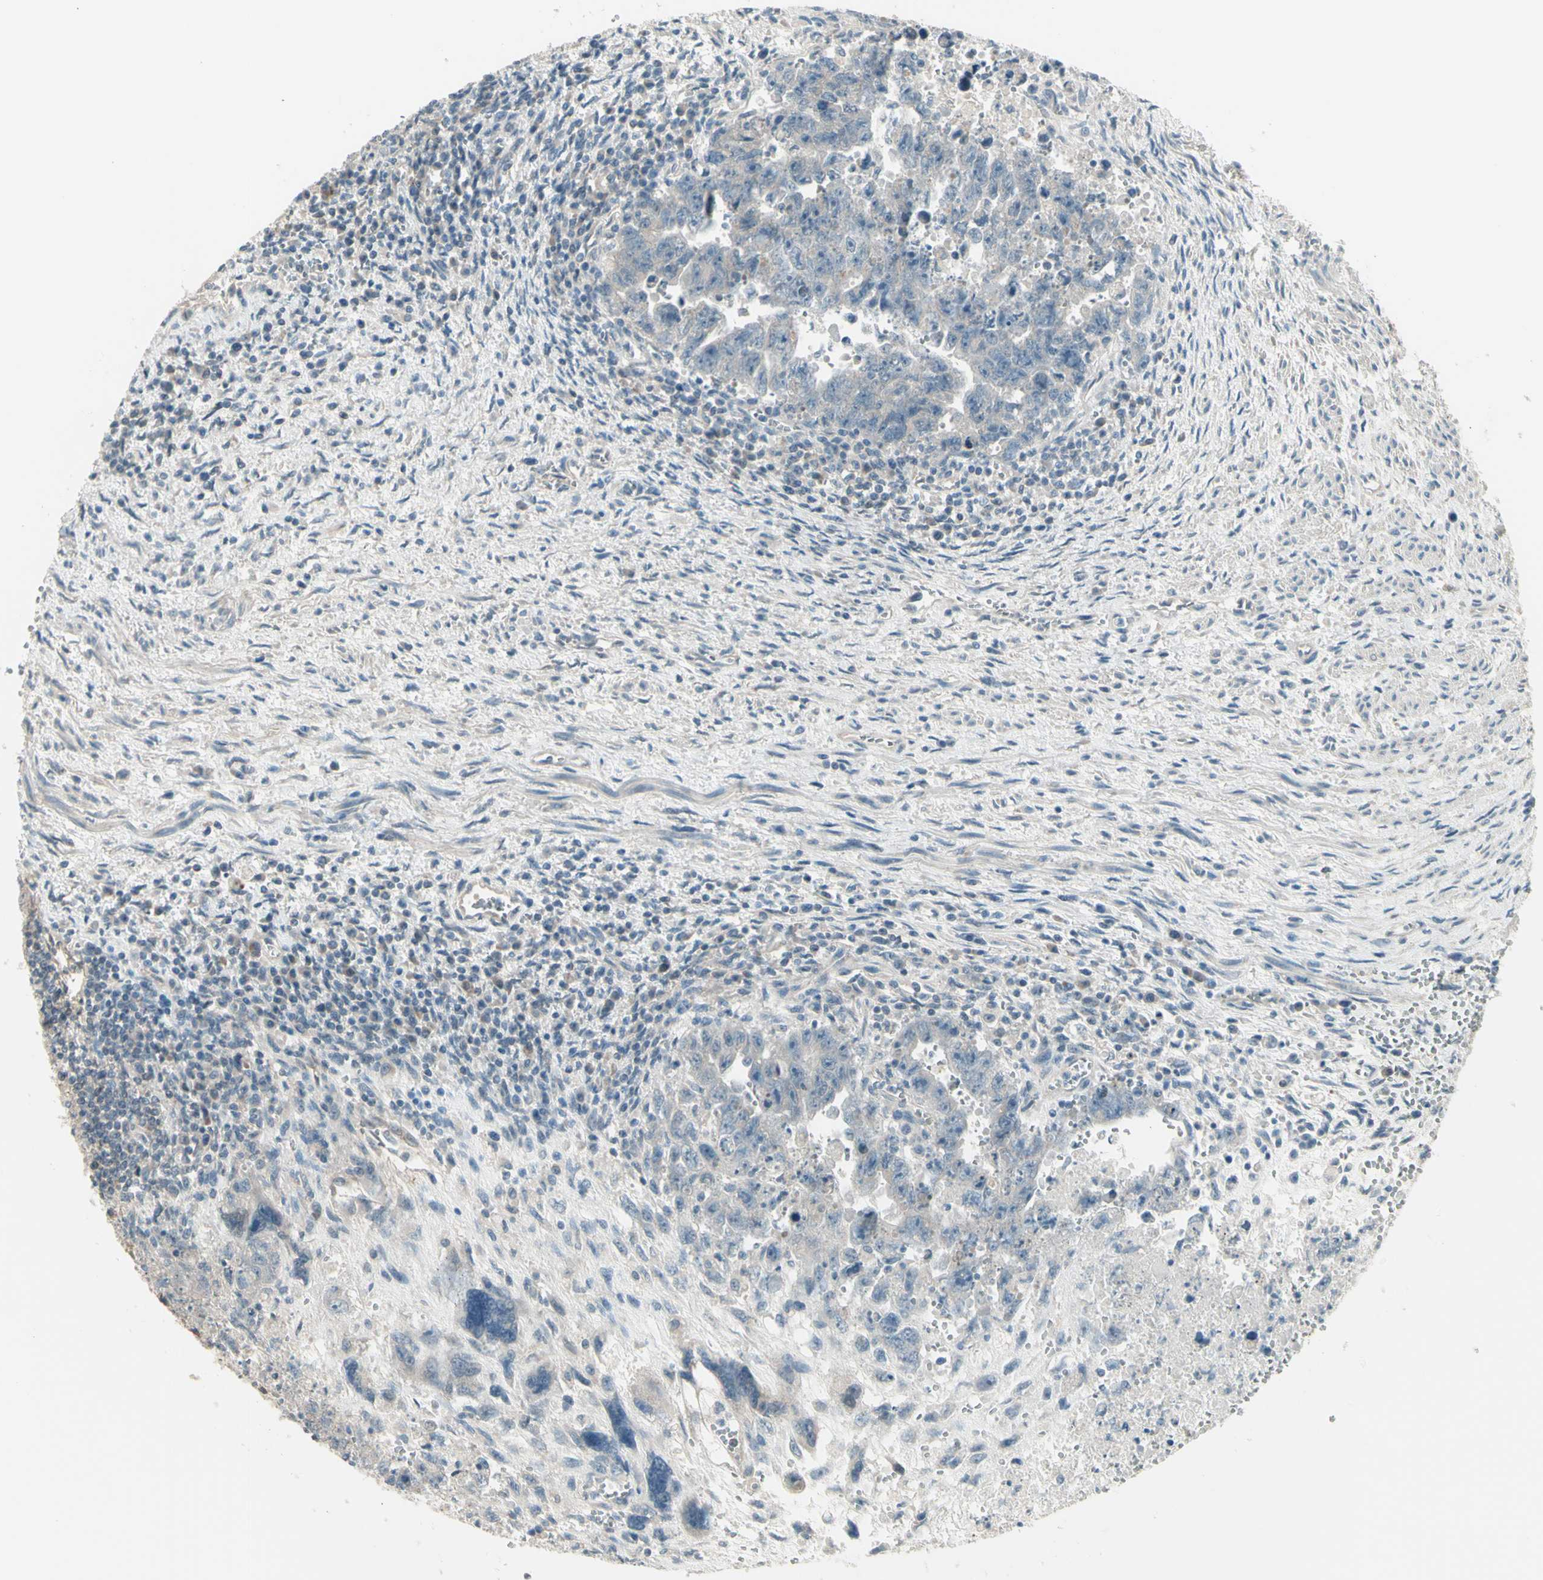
{"staining": {"intensity": "negative", "quantity": "none", "location": "none"}, "tissue": "testis cancer", "cell_type": "Tumor cells", "image_type": "cancer", "snomed": [{"axis": "morphology", "description": "Carcinoma, Embryonal, NOS"}, {"axis": "topography", "description": "Testis"}], "caption": "There is no significant expression in tumor cells of testis cancer (embryonal carcinoma).", "gene": "NAXD", "patient": {"sex": "male", "age": 28}}